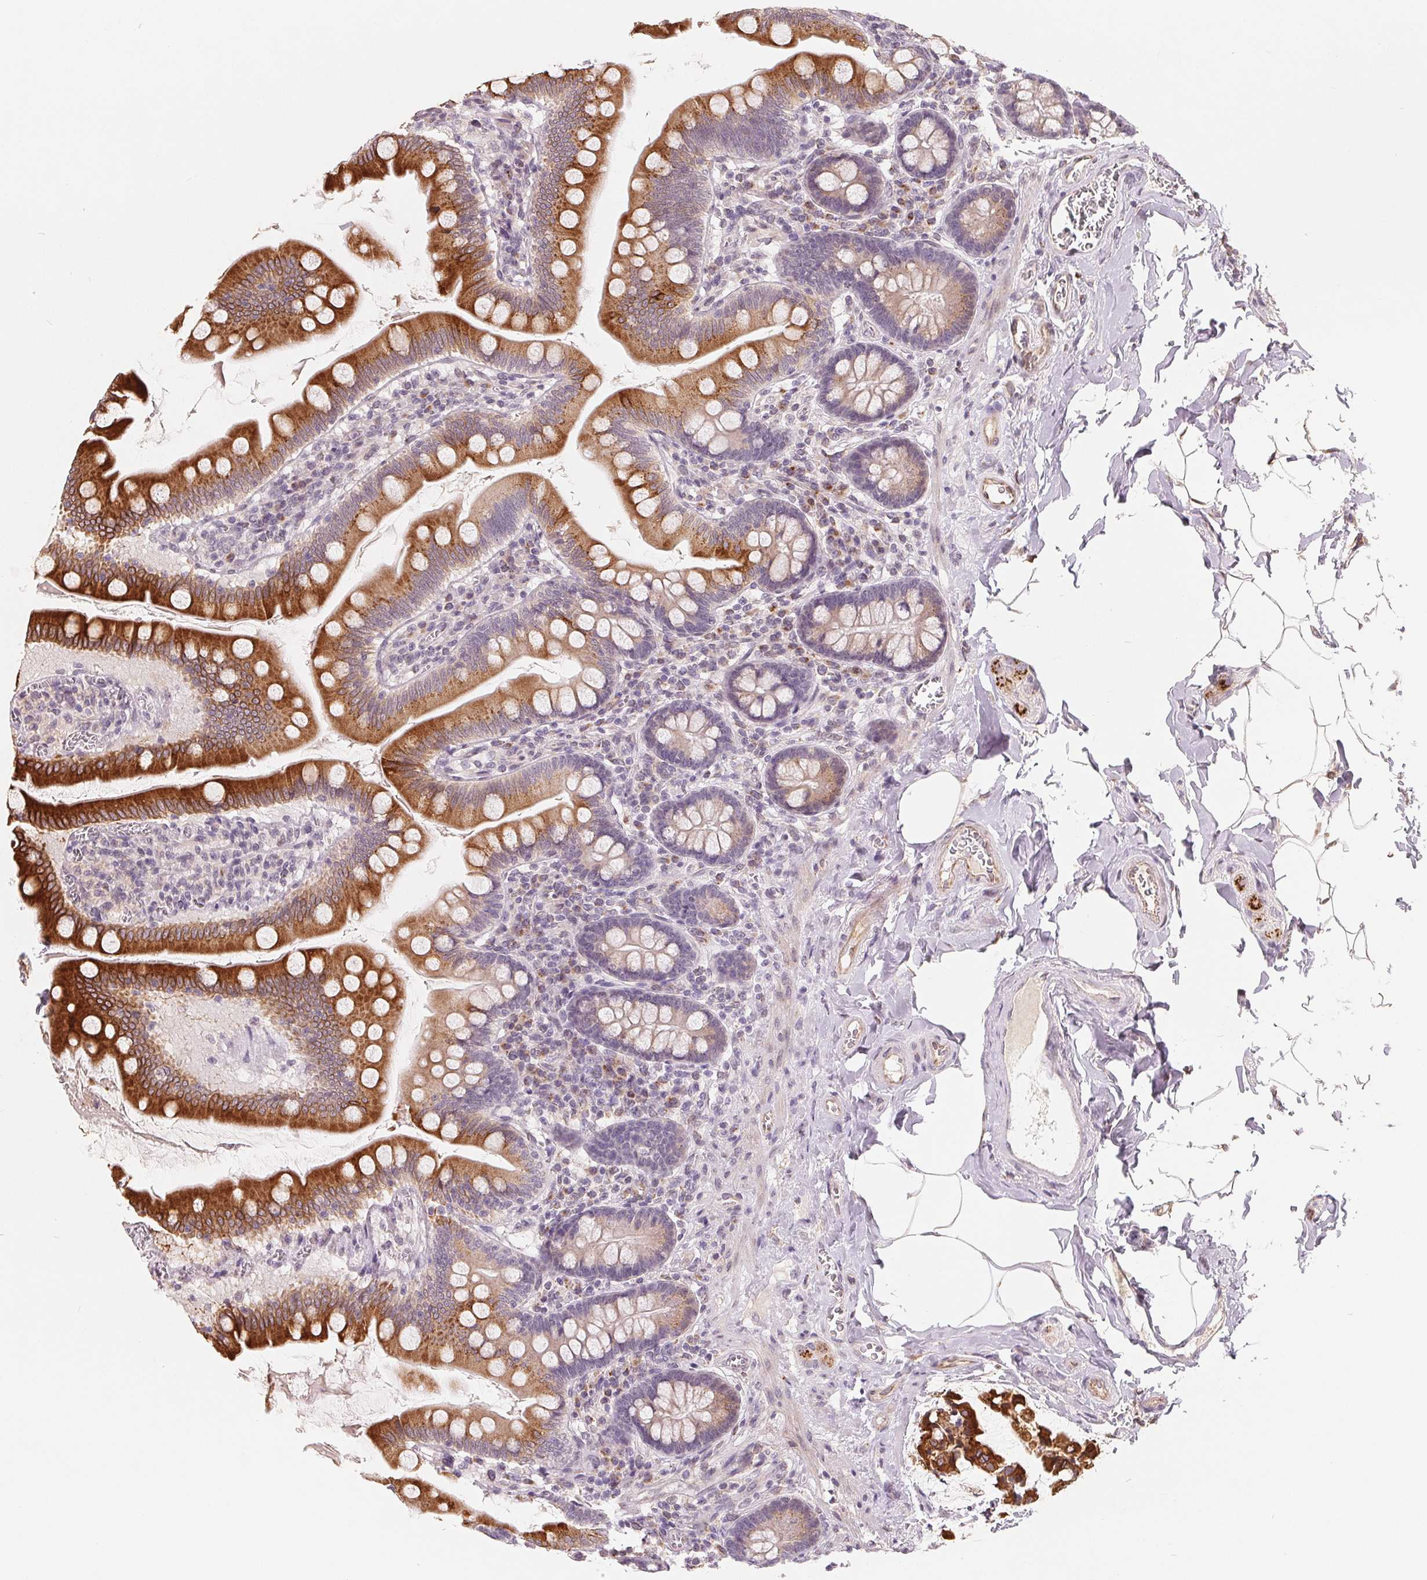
{"staining": {"intensity": "strong", "quantity": ">75%", "location": "cytoplasmic/membranous"}, "tissue": "small intestine", "cell_type": "Glandular cells", "image_type": "normal", "snomed": [{"axis": "morphology", "description": "Normal tissue, NOS"}, {"axis": "topography", "description": "Small intestine"}], "caption": "Immunohistochemistry (IHC) (DAB (3,3'-diaminobenzidine)) staining of benign human small intestine exhibits strong cytoplasmic/membranous protein staining in about >75% of glandular cells.", "gene": "TMSB15B", "patient": {"sex": "female", "age": 56}}